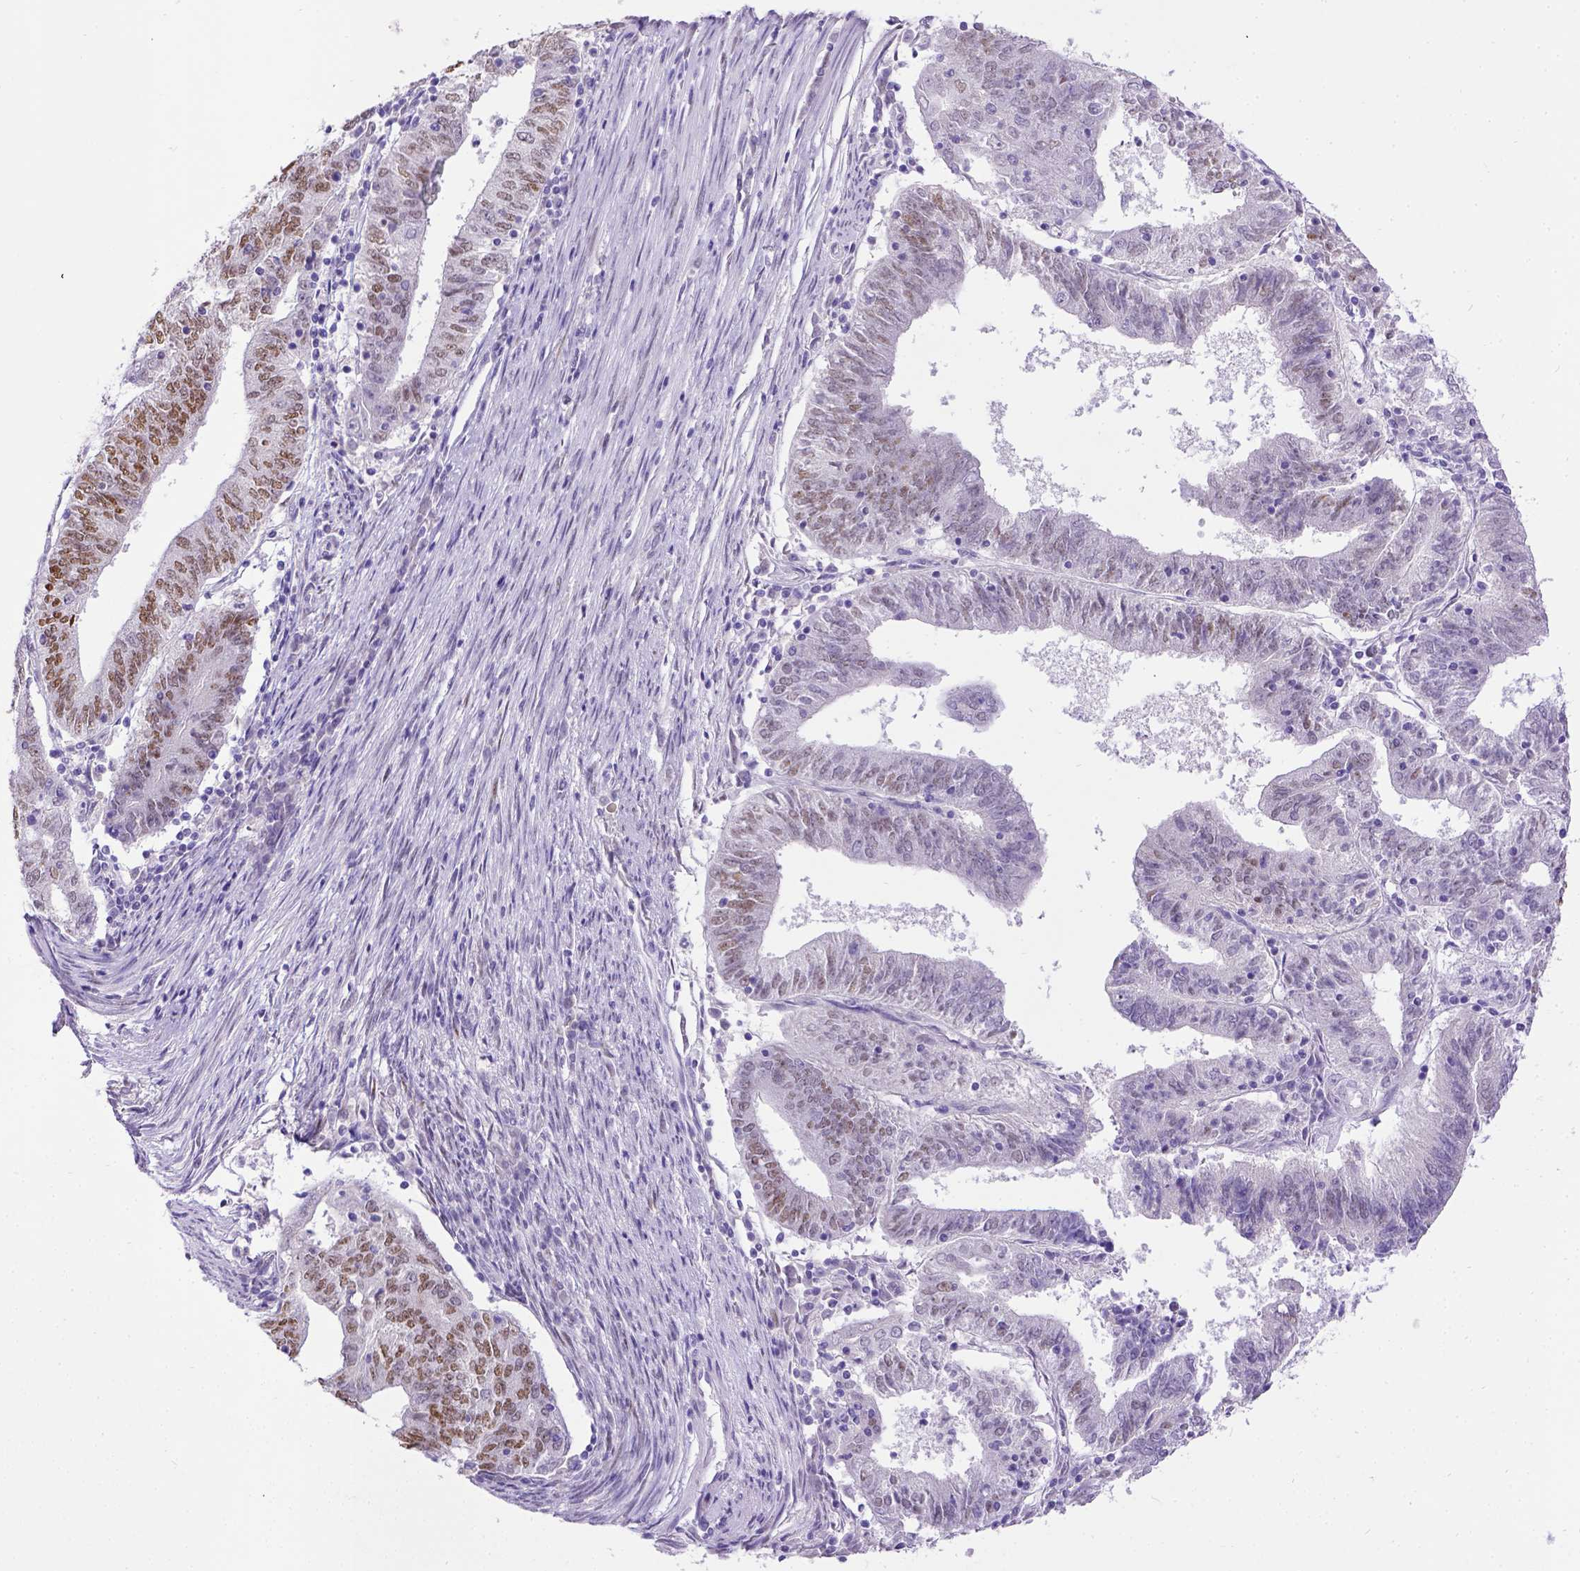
{"staining": {"intensity": "moderate", "quantity": "<25%", "location": "nuclear"}, "tissue": "endometrial cancer", "cell_type": "Tumor cells", "image_type": "cancer", "snomed": [{"axis": "morphology", "description": "Adenocarcinoma, NOS"}, {"axis": "topography", "description": "Endometrium"}], "caption": "Immunohistochemistry (IHC) (DAB) staining of adenocarcinoma (endometrial) exhibits moderate nuclear protein expression in about <25% of tumor cells.", "gene": "ESR1", "patient": {"sex": "female", "age": 82}}